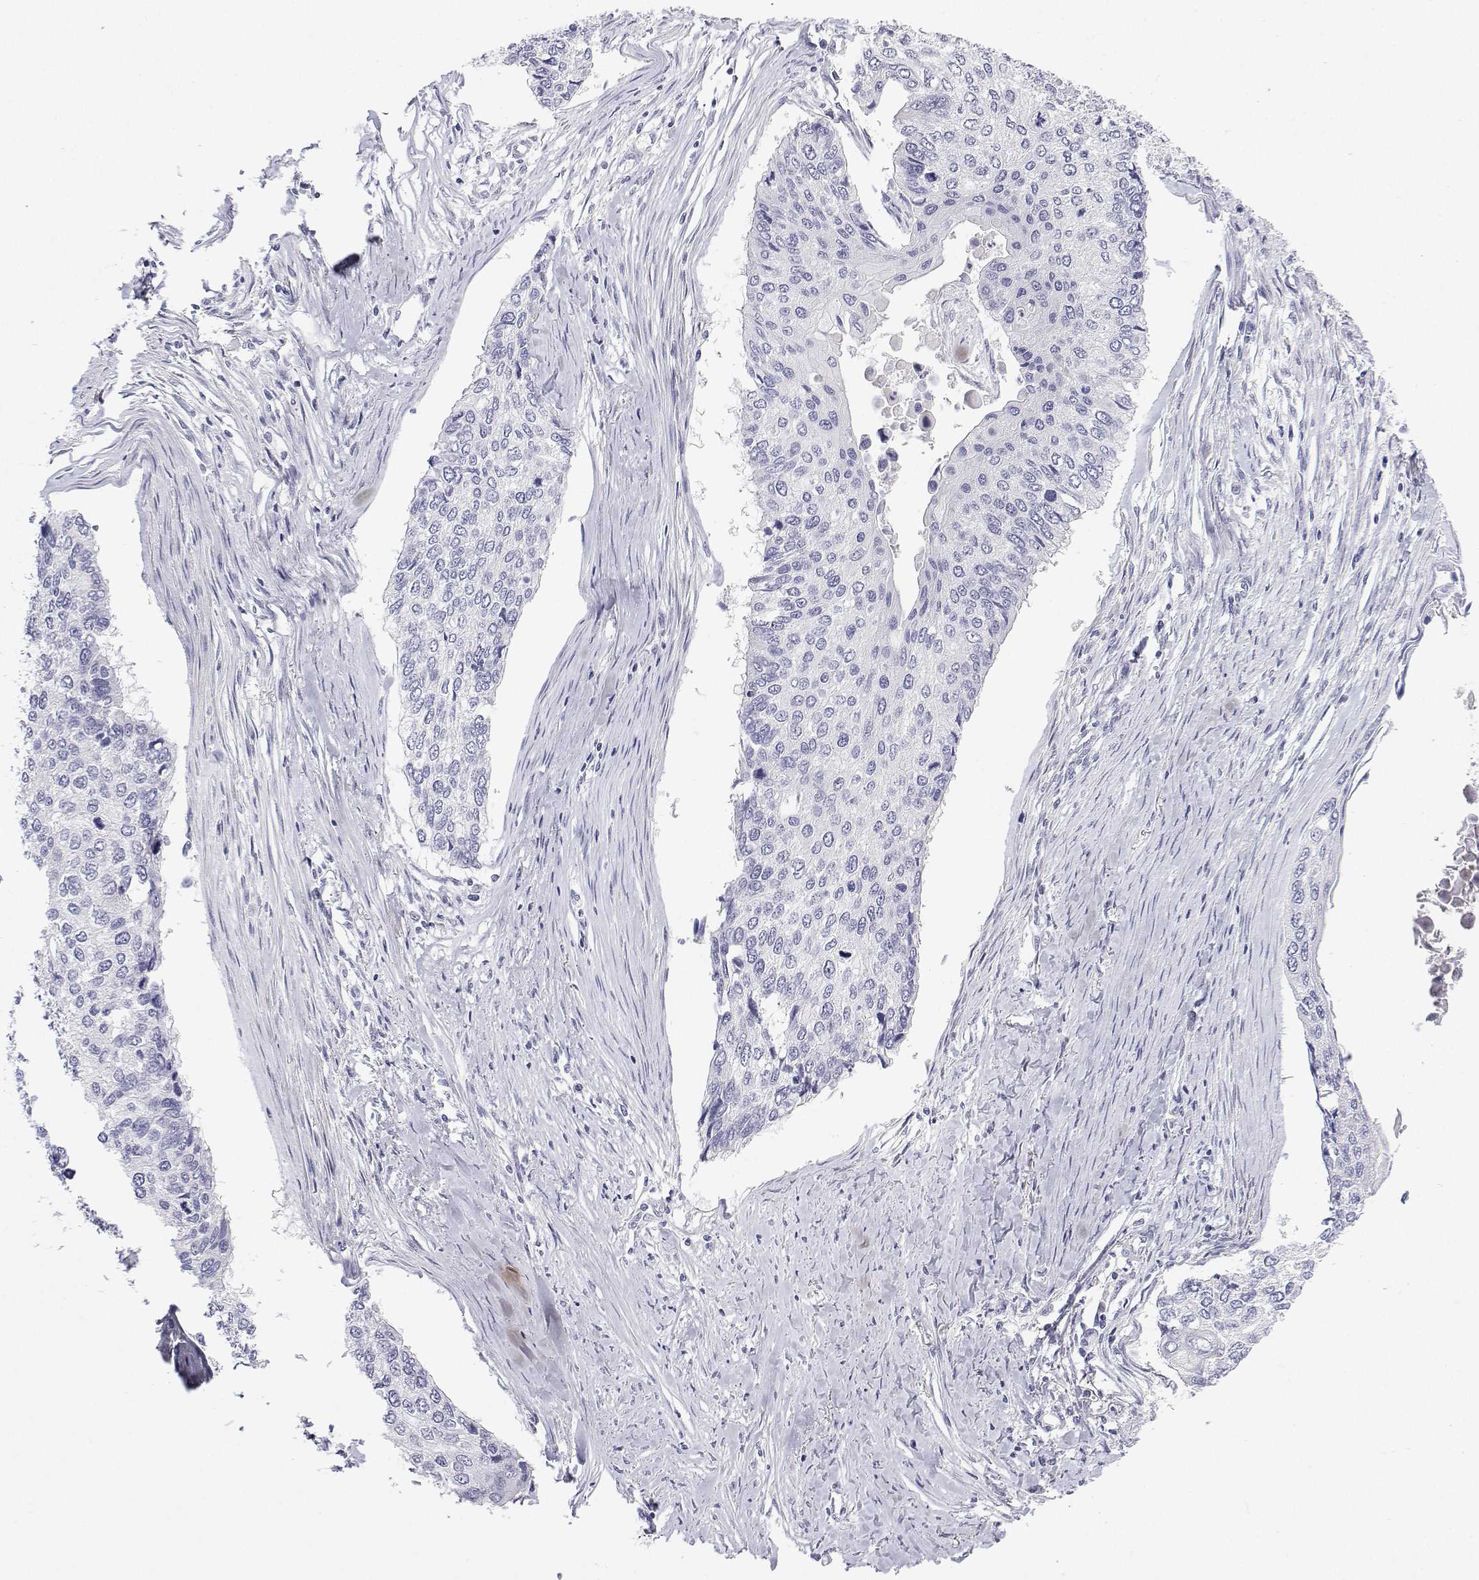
{"staining": {"intensity": "negative", "quantity": "none", "location": "none"}, "tissue": "lung cancer", "cell_type": "Tumor cells", "image_type": "cancer", "snomed": [{"axis": "morphology", "description": "Squamous cell carcinoma, NOS"}, {"axis": "morphology", "description": "Squamous cell carcinoma, metastatic, NOS"}, {"axis": "topography", "description": "Lung"}], "caption": "There is no significant expression in tumor cells of lung cancer (squamous cell carcinoma).", "gene": "ANKRD65", "patient": {"sex": "male", "age": 63}}